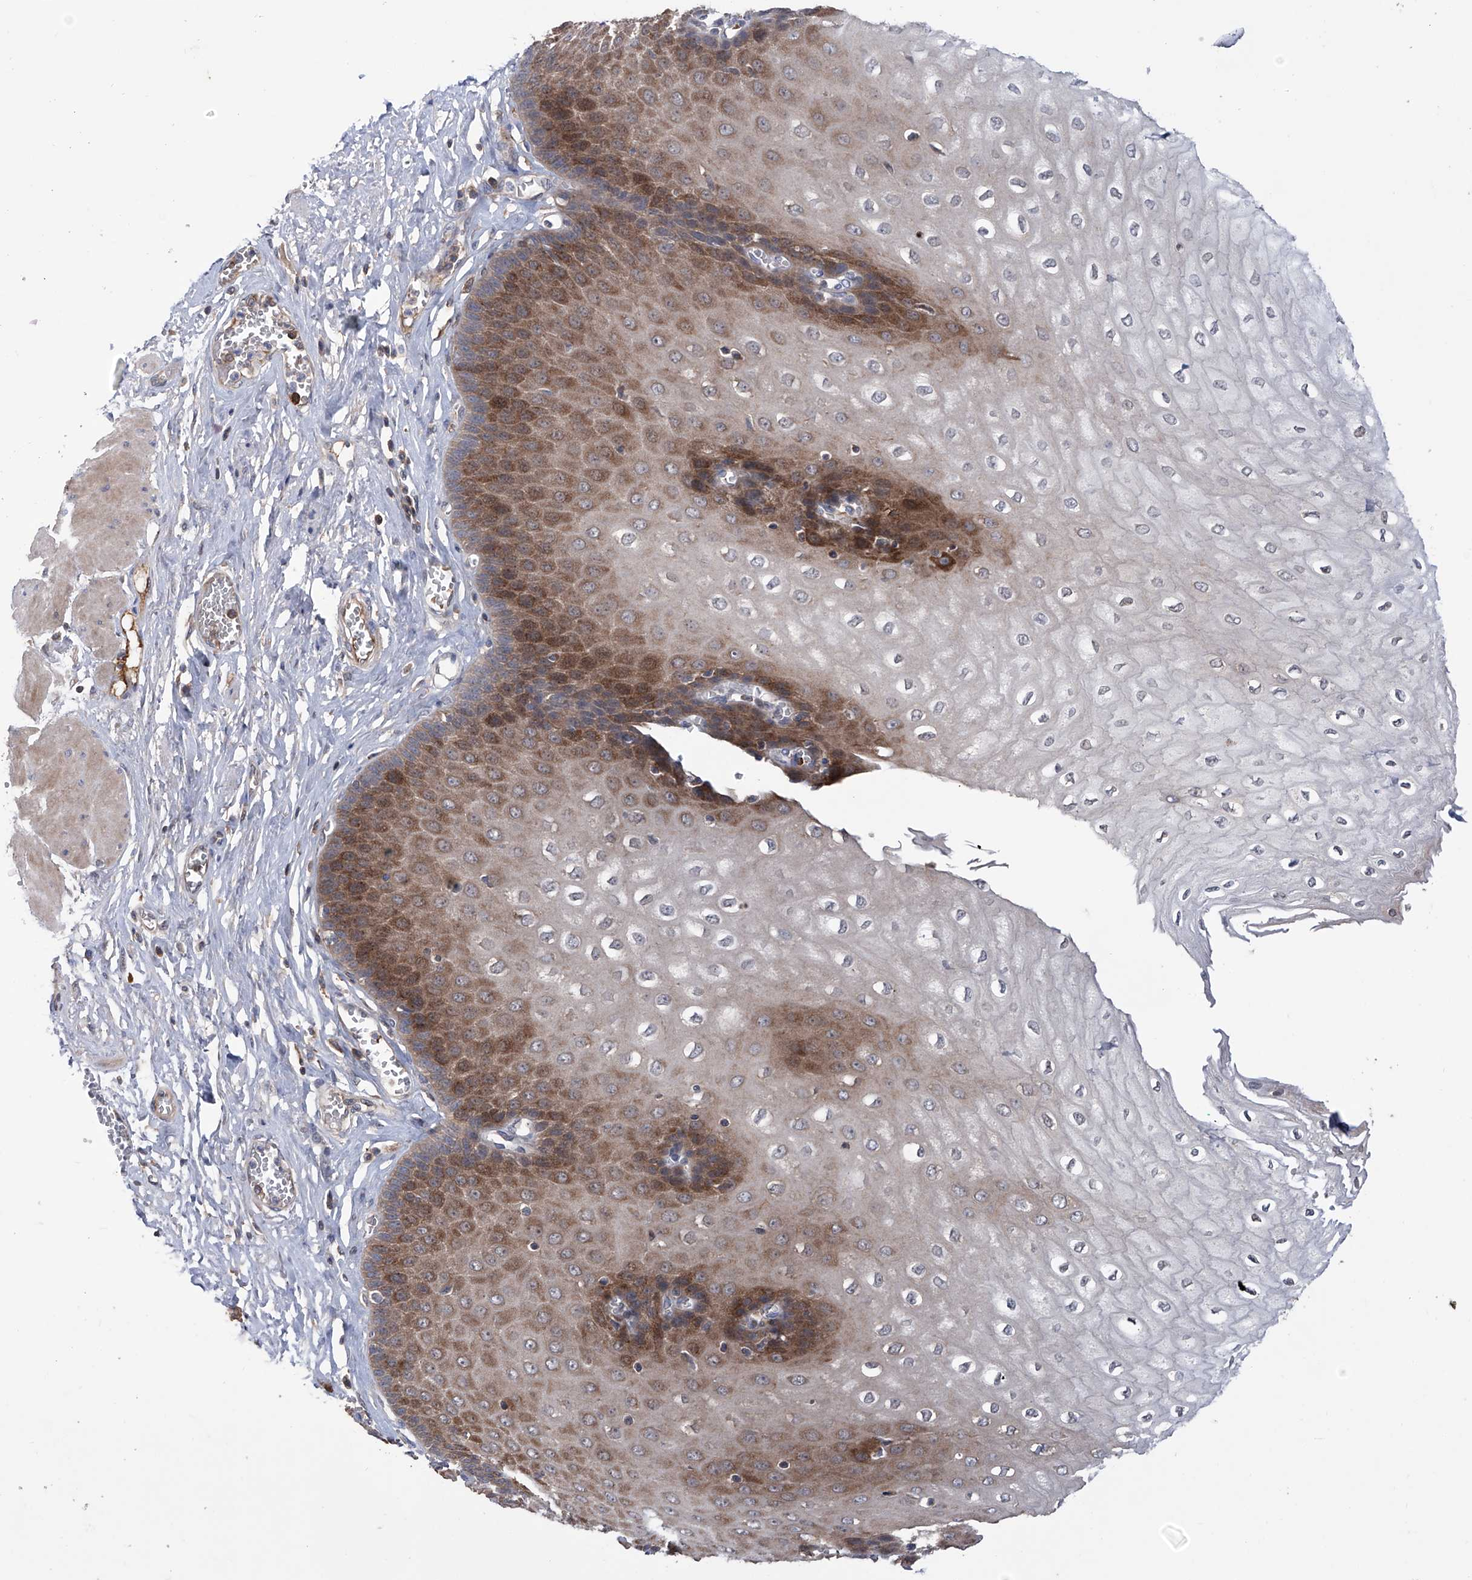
{"staining": {"intensity": "moderate", "quantity": "25%-75%", "location": "cytoplasmic/membranous"}, "tissue": "esophagus", "cell_type": "Squamous epithelial cells", "image_type": "normal", "snomed": [{"axis": "morphology", "description": "Normal tissue, NOS"}, {"axis": "topography", "description": "Esophagus"}], "caption": "Esophagus stained with a protein marker reveals moderate staining in squamous epithelial cells.", "gene": "NUDT17", "patient": {"sex": "male", "age": 60}}